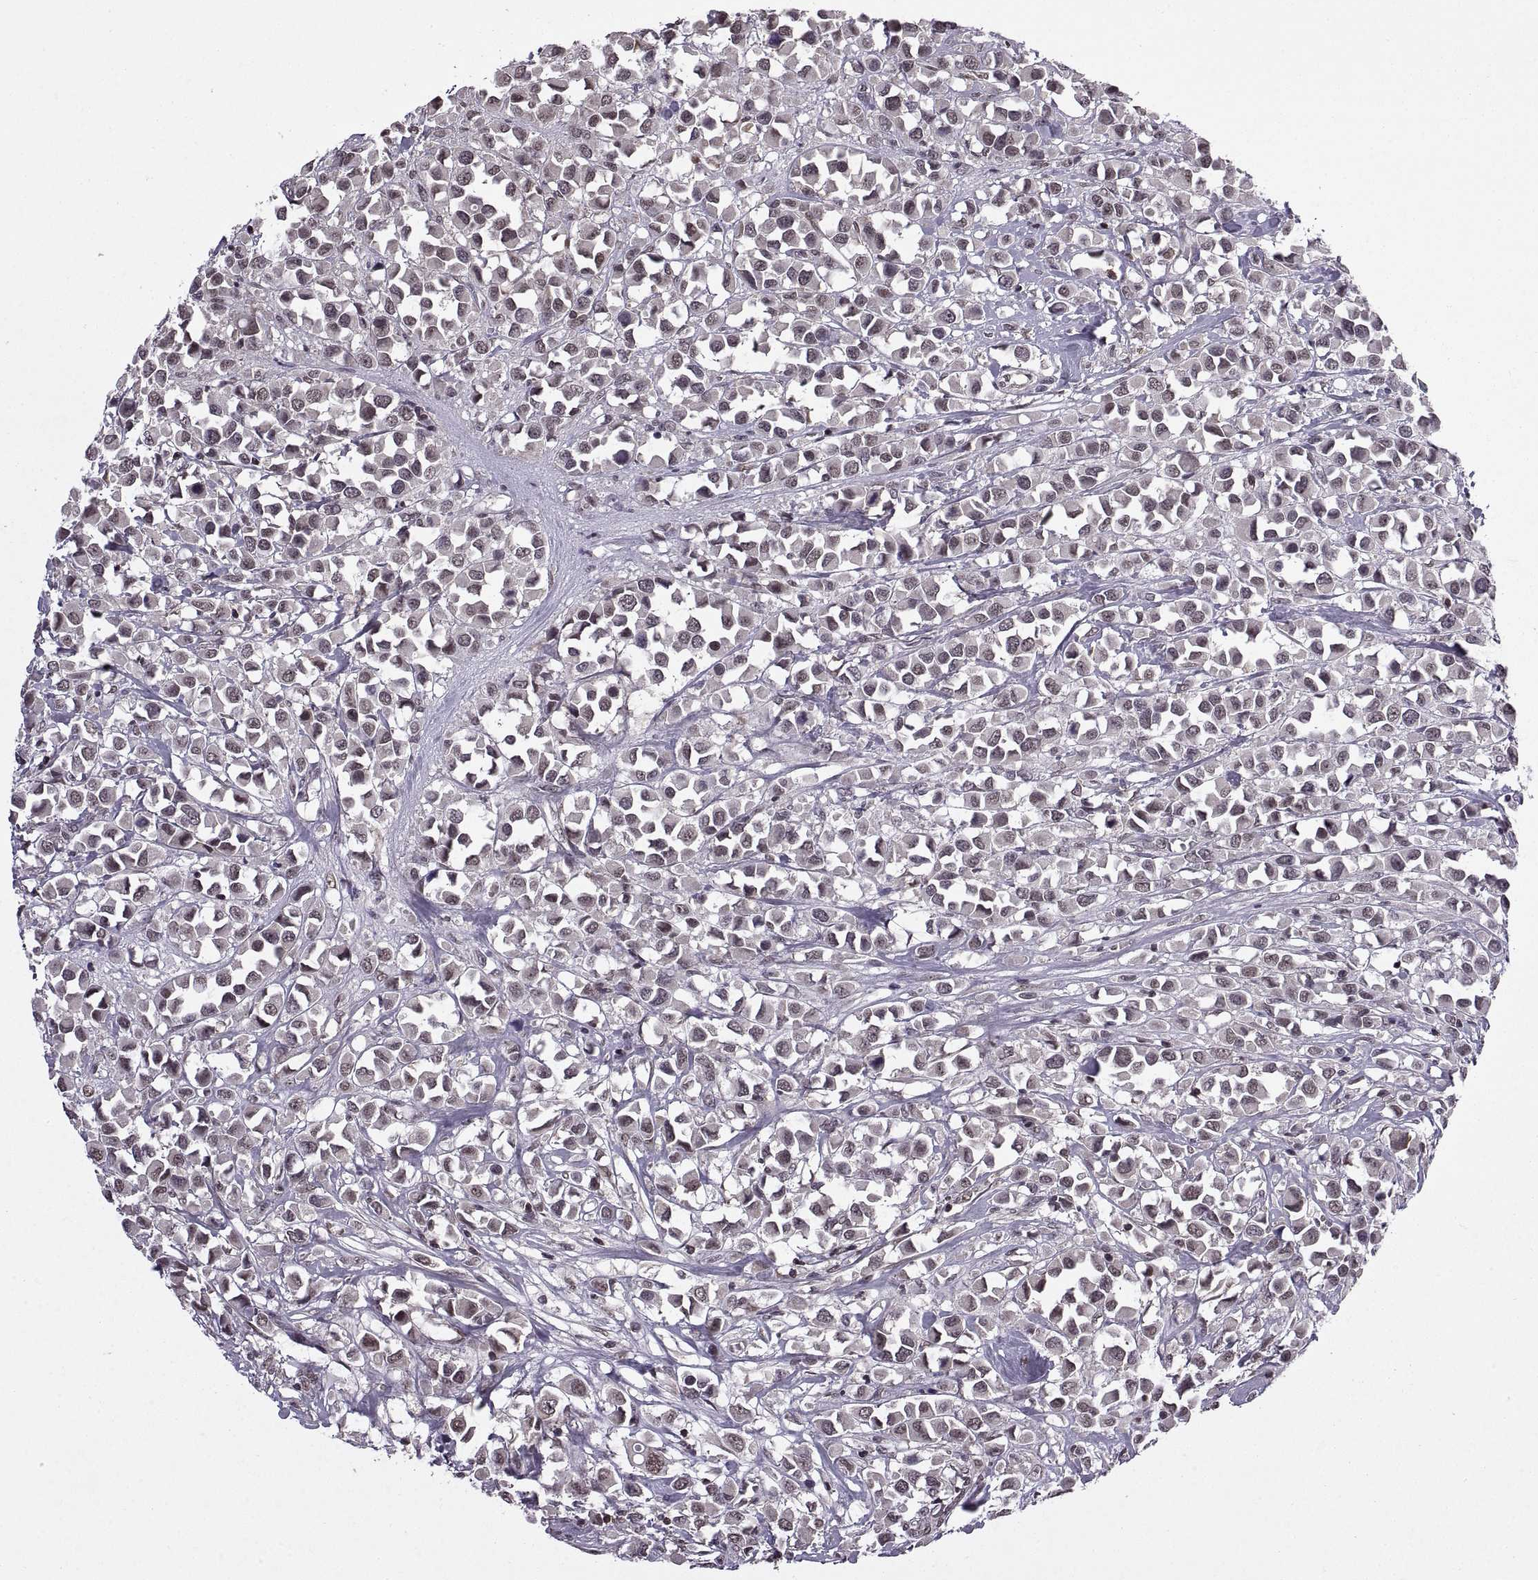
{"staining": {"intensity": "weak", "quantity": "<25%", "location": "nuclear"}, "tissue": "breast cancer", "cell_type": "Tumor cells", "image_type": "cancer", "snomed": [{"axis": "morphology", "description": "Duct carcinoma"}, {"axis": "topography", "description": "Breast"}], "caption": "An IHC photomicrograph of breast invasive ductal carcinoma is shown. There is no staining in tumor cells of breast invasive ductal carcinoma.", "gene": "INTS3", "patient": {"sex": "female", "age": 61}}